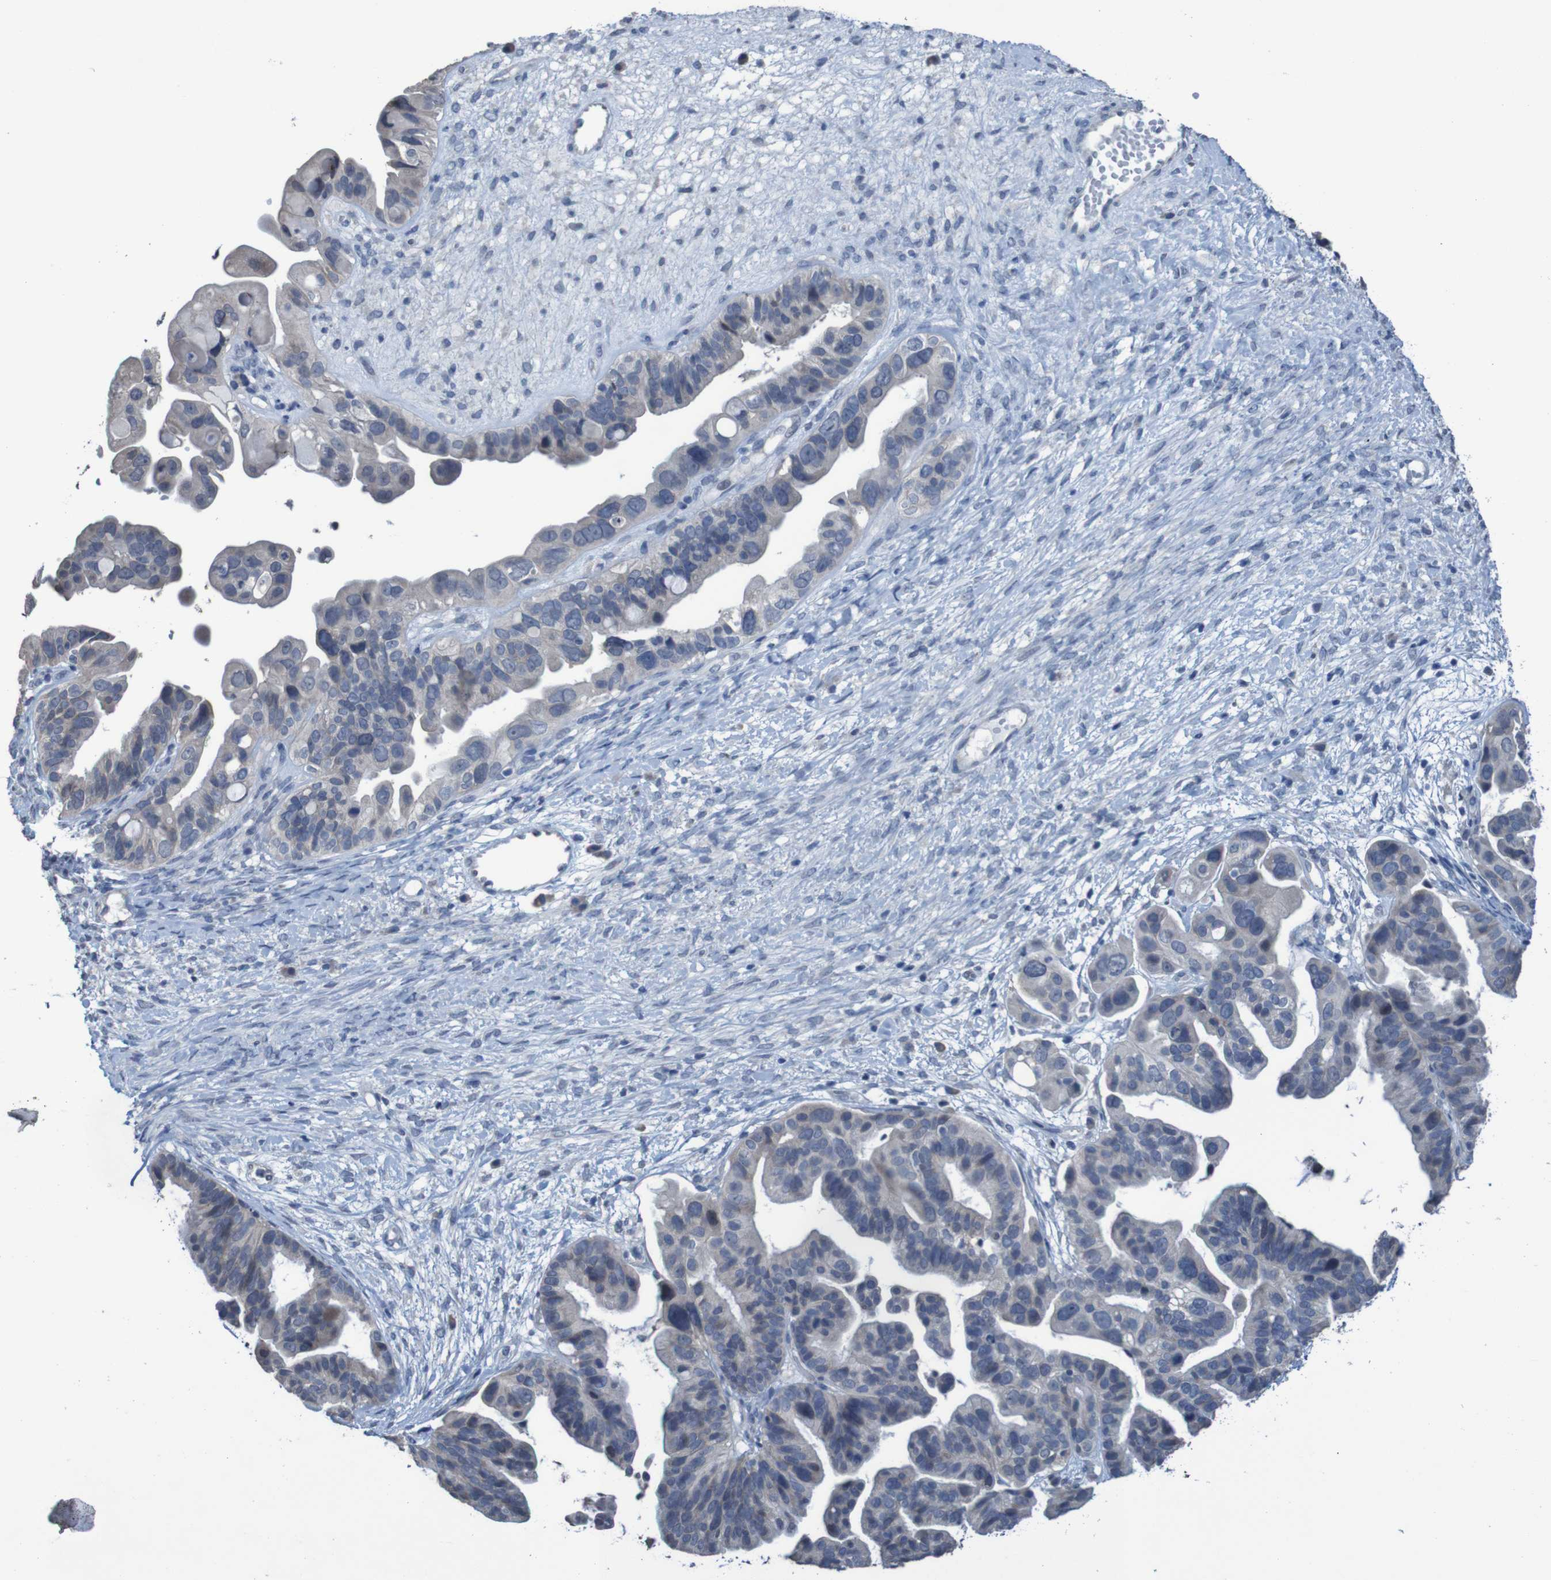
{"staining": {"intensity": "negative", "quantity": "none", "location": "none"}, "tissue": "ovarian cancer", "cell_type": "Tumor cells", "image_type": "cancer", "snomed": [{"axis": "morphology", "description": "Cystadenocarcinoma, serous, NOS"}, {"axis": "topography", "description": "Ovary"}], "caption": "DAB immunohistochemical staining of ovarian cancer displays no significant positivity in tumor cells.", "gene": "CLDN18", "patient": {"sex": "female", "age": 56}}